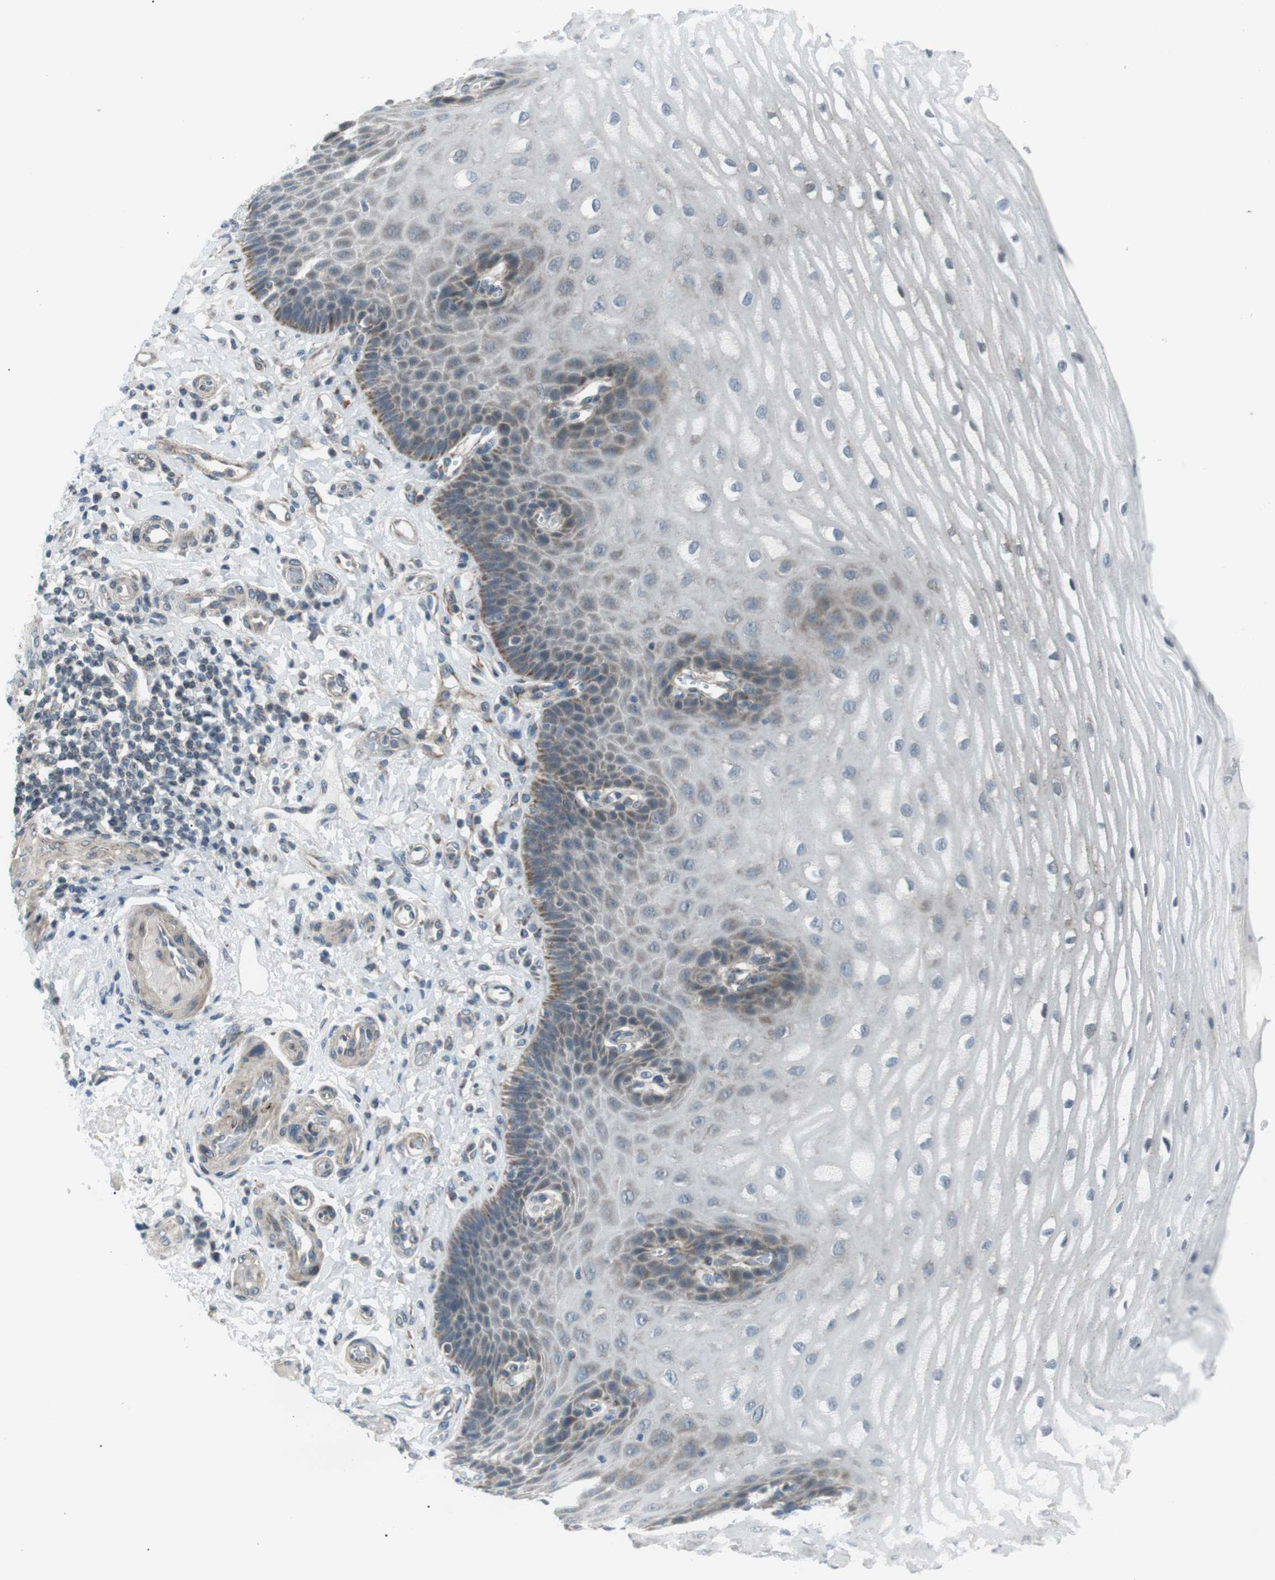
{"staining": {"intensity": "moderate", "quantity": "25%-75%", "location": "cytoplasmic/membranous"}, "tissue": "esophagus", "cell_type": "Squamous epithelial cells", "image_type": "normal", "snomed": [{"axis": "morphology", "description": "Normal tissue, NOS"}, {"axis": "topography", "description": "Esophagus"}], "caption": "A histopathology image of human esophagus stained for a protein exhibits moderate cytoplasmic/membranous brown staining in squamous epithelial cells. The protein of interest is shown in brown color, while the nuclei are stained blue.", "gene": "ARID5B", "patient": {"sex": "male", "age": 54}}